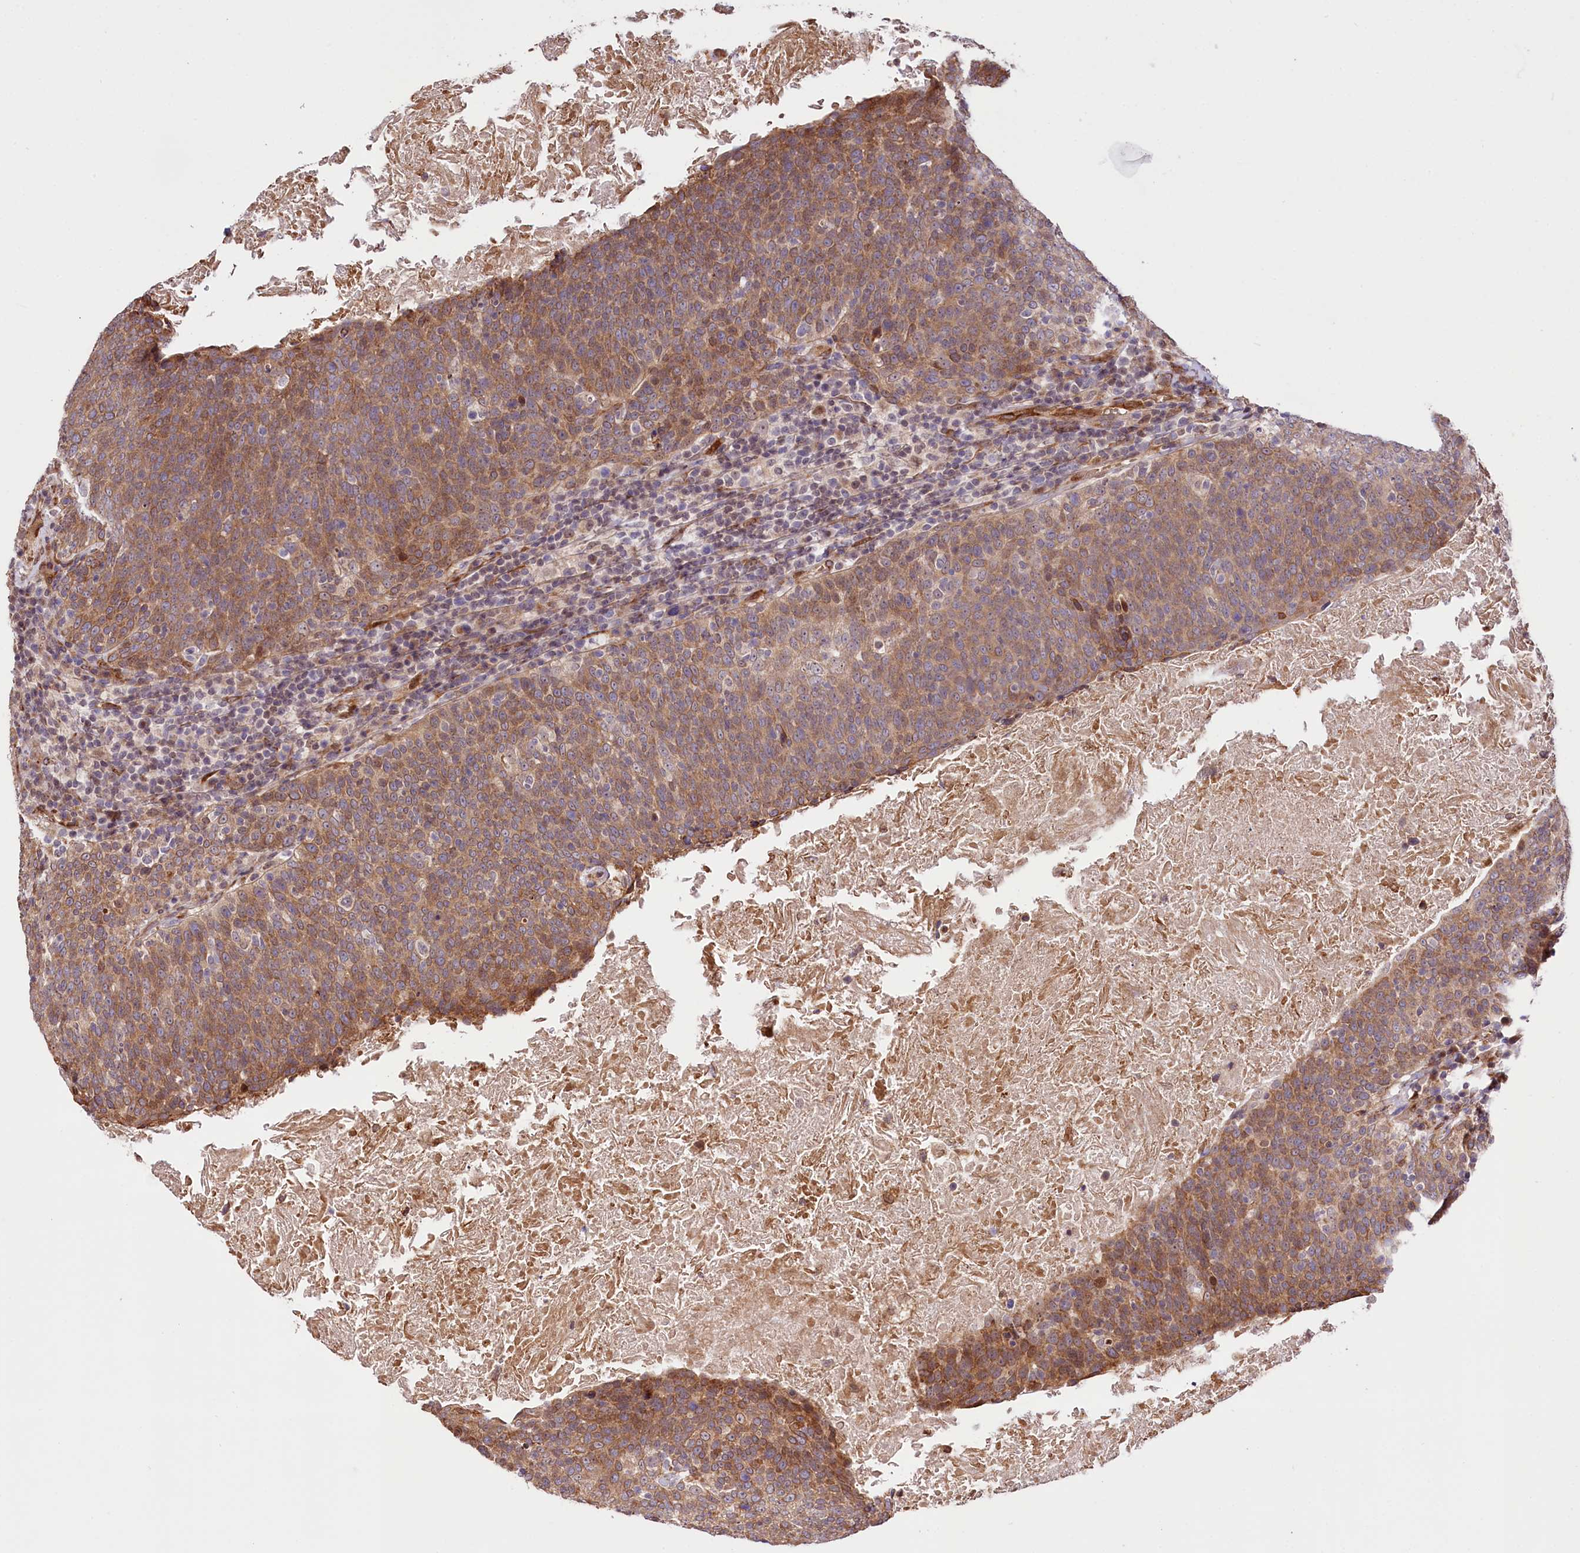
{"staining": {"intensity": "moderate", "quantity": ">75%", "location": "cytoplasmic/membranous"}, "tissue": "head and neck cancer", "cell_type": "Tumor cells", "image_type": "cancer", "snomed": [{"axis": "morphology", "description": "Squamous cell carcinoma, NOS"}, {"axis": "morphology", "description": "Squamous cell carcinoma, metastatic, NOS"}, {"axis": "topography", "description": "Lymph node"}, {"axis": "topography", "description": "Head-Neck"}], "caption": "Immunohistochemical staining of head and neck cancer (squamous cell carcinoma) reveals medium levels of moderate cytoplasmic/membranous protein staining in about >75% of tumor cells.", "gene": "CUTC", "patient": {"sex": "male", "age": 62}}